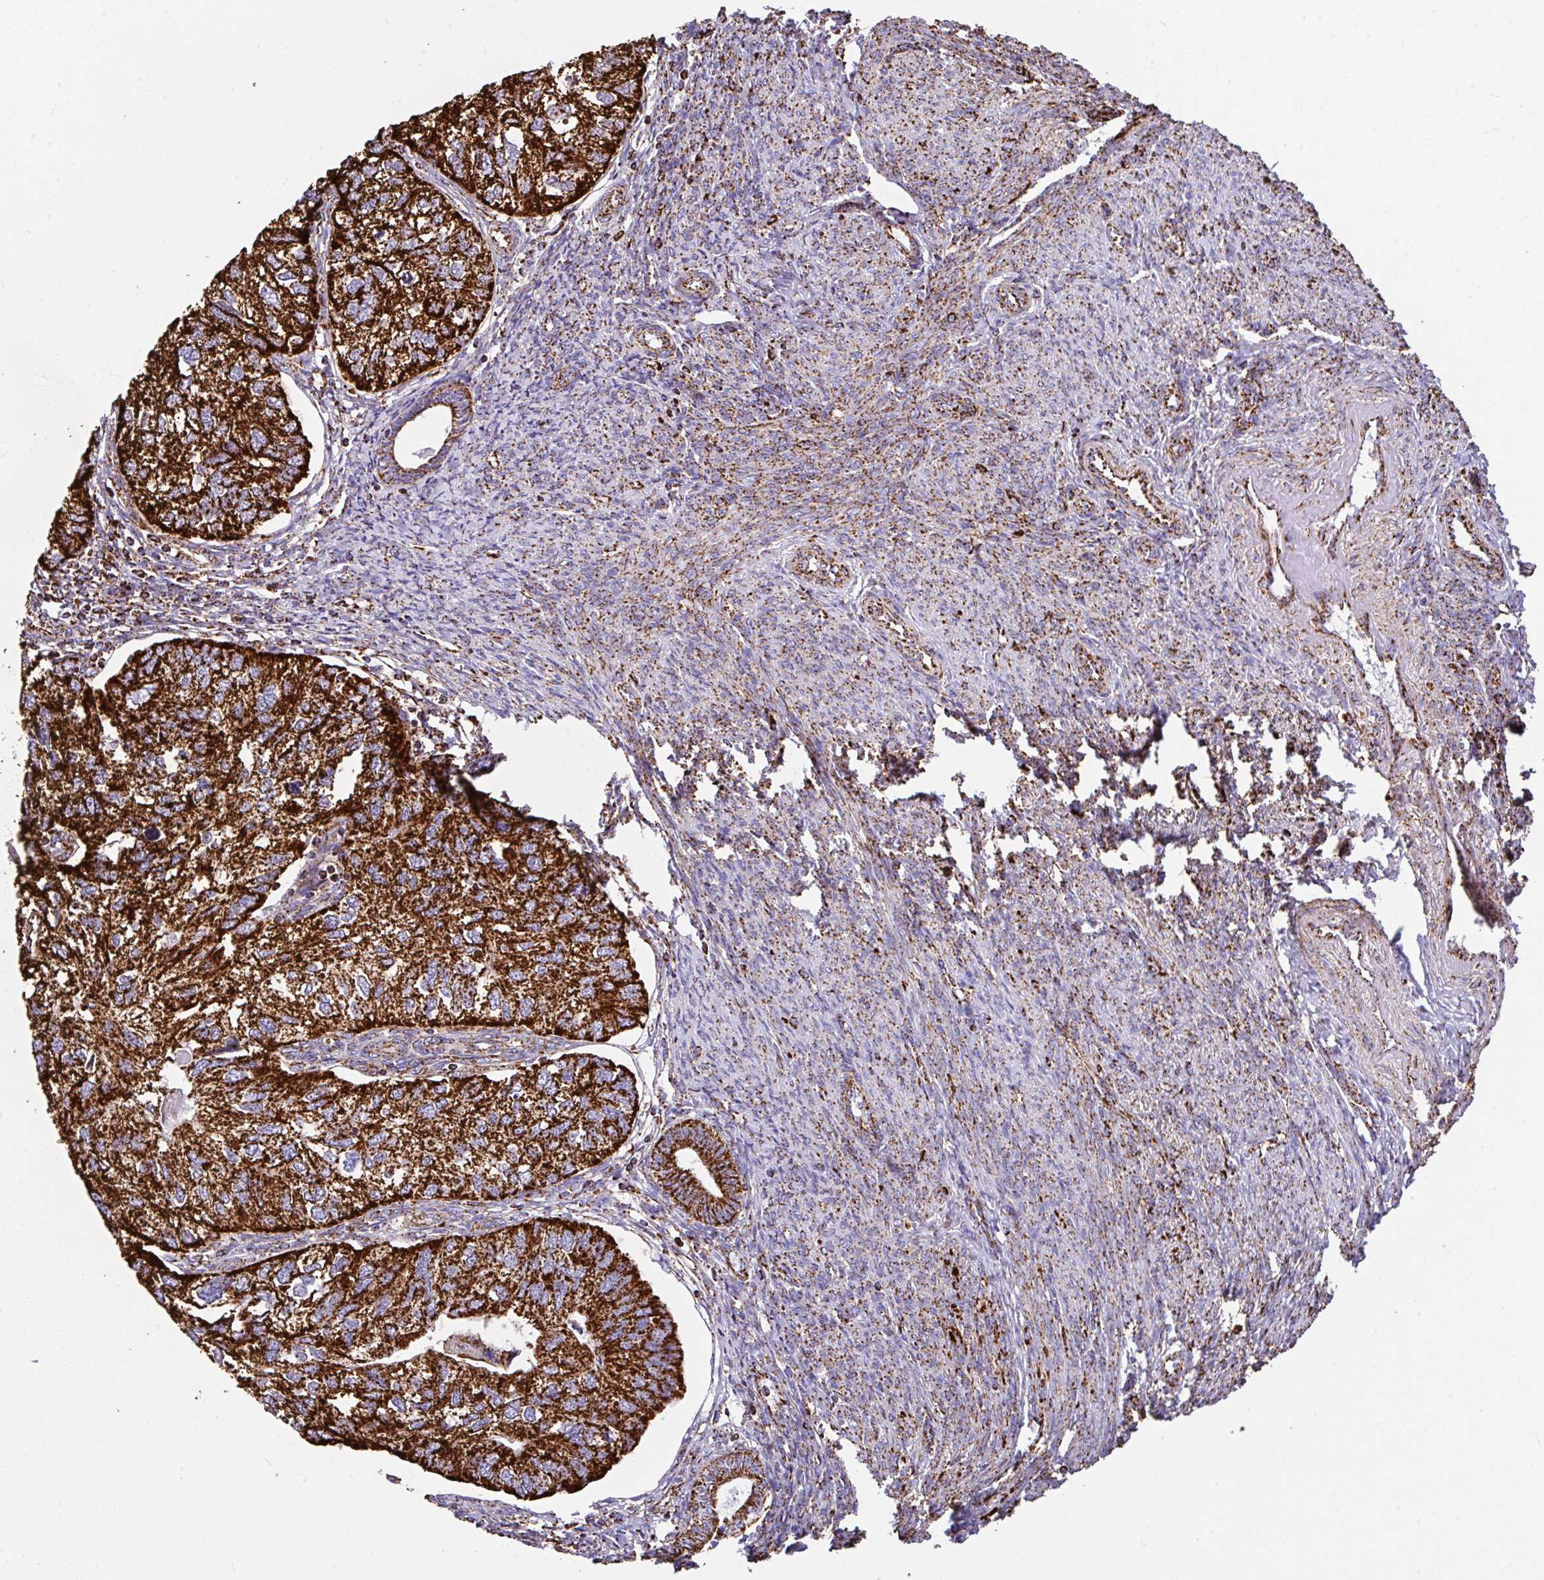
{"staining": {"intensity": "strong", "quantity": ">75%", "location": "cytoplasmic/membranous"}, "tissue": "endometrial cancer", "cell_type": "Tumor cells", "image_type": "cancer", "snomed": [{"axis": "morphology", "description": "Carcinoma, NOS"}, {"axis": "topography", "description": "Uterus"}], "caption": "Immunohistochemical staining of endometrial carcinoma displays high levels of strong cytoplasmic/membranous positivity in about >75% of tumor cells. (DAB (3,3'-diaminobenzidine) = brown stain, brightfield microscopy at high magnification).", "gene": "ANKRD33B", "patient": {"sex": "female", "age": 76}}